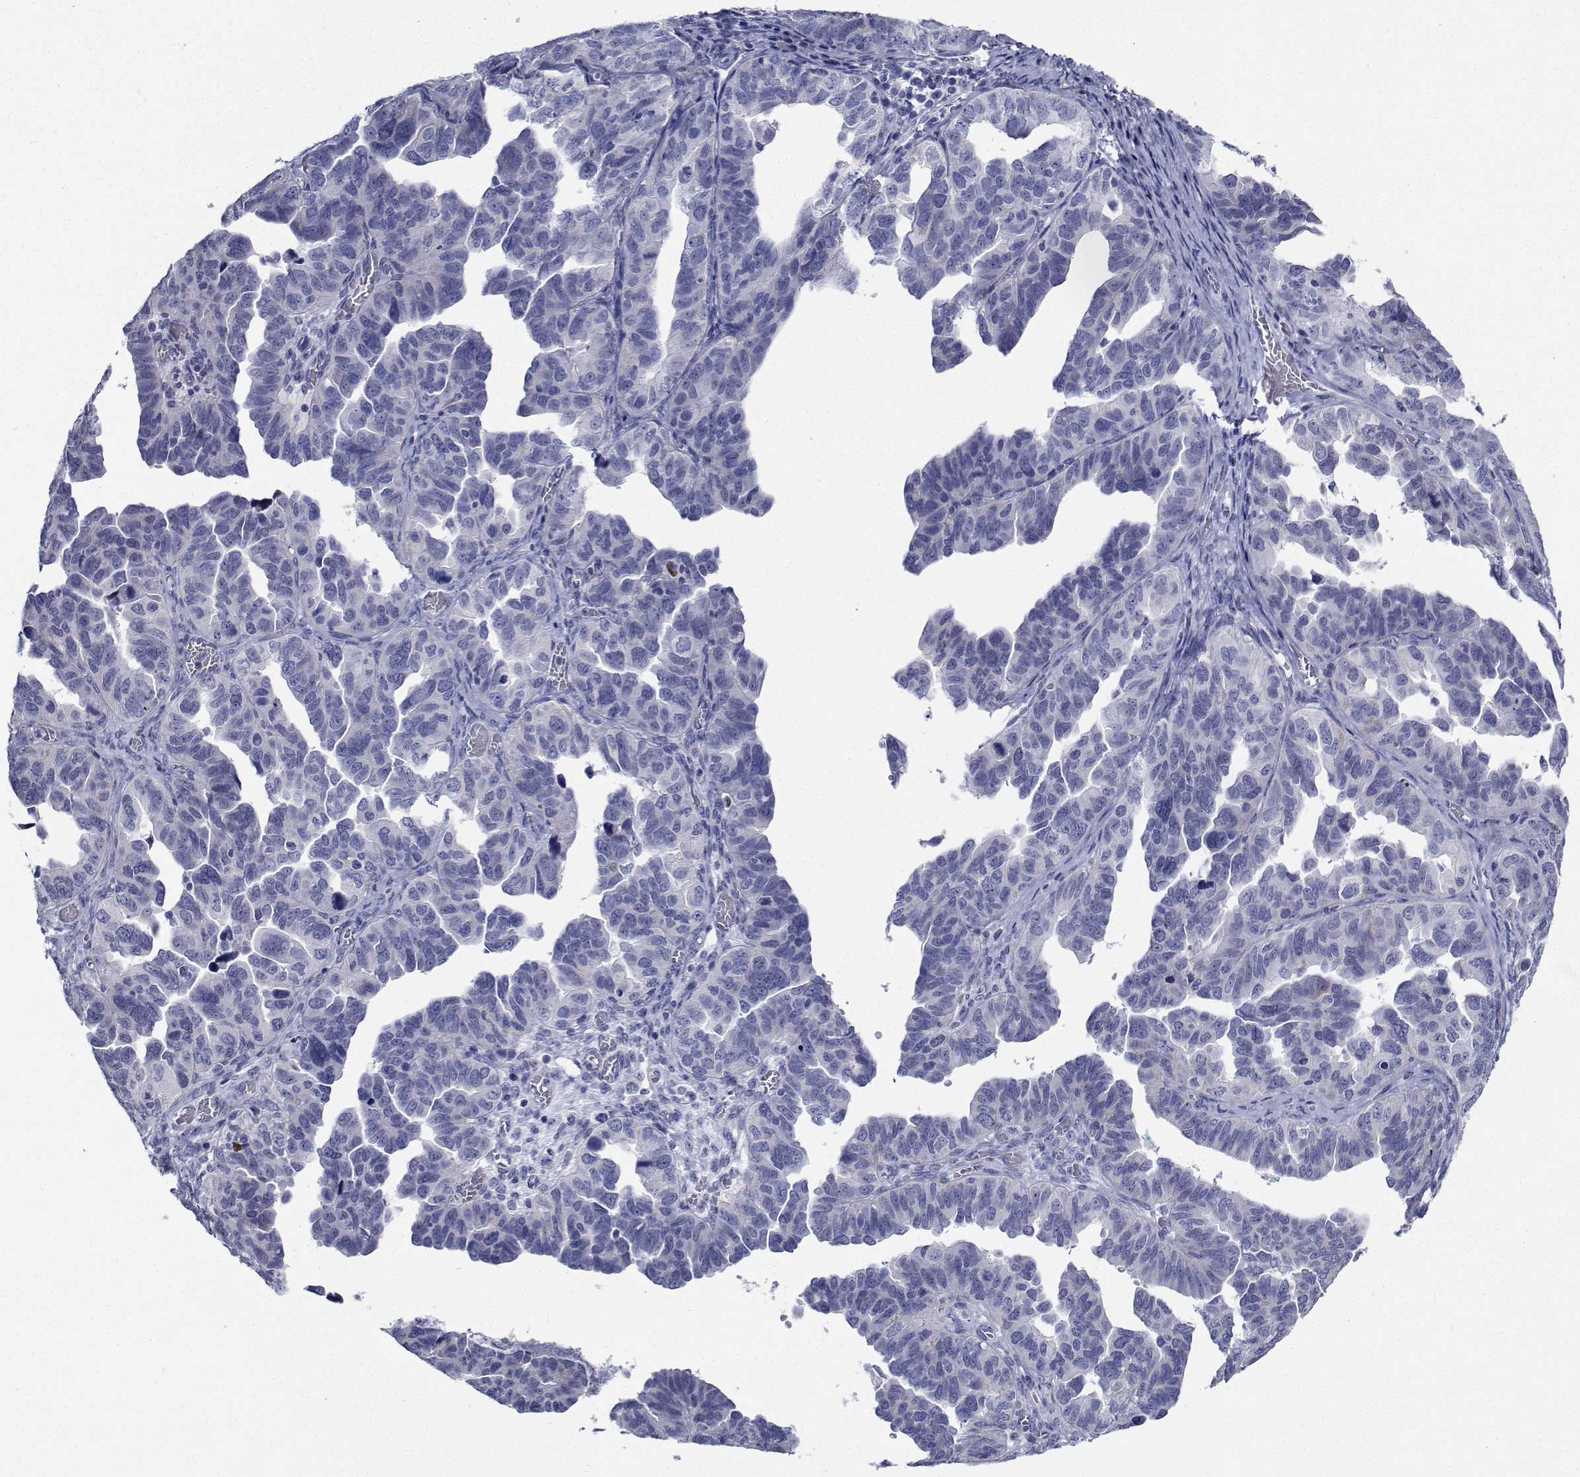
{"staining": {"intensity": "negative", "quantity": "none", "location": "none"}, "tissue": "ovarian cancer", "cell_type": "Tumor cells", "image_type": "cancer", "snomed": [{"axis": "morphology", "description": "Cystadenocarcinoma, serous, NOS"}, {"axis": "topography", "description": "Ovary"}], "caption": "High power microscopy image of an immunohistochemistry histopathology image of ovarian cancer, revealing no significant positivity in tumor cells. (Immunohistochemistry, brightfield microscopy, high magnification).", "gene": "PLXNA4", "patient": {"sex": "female", "age": 64}}